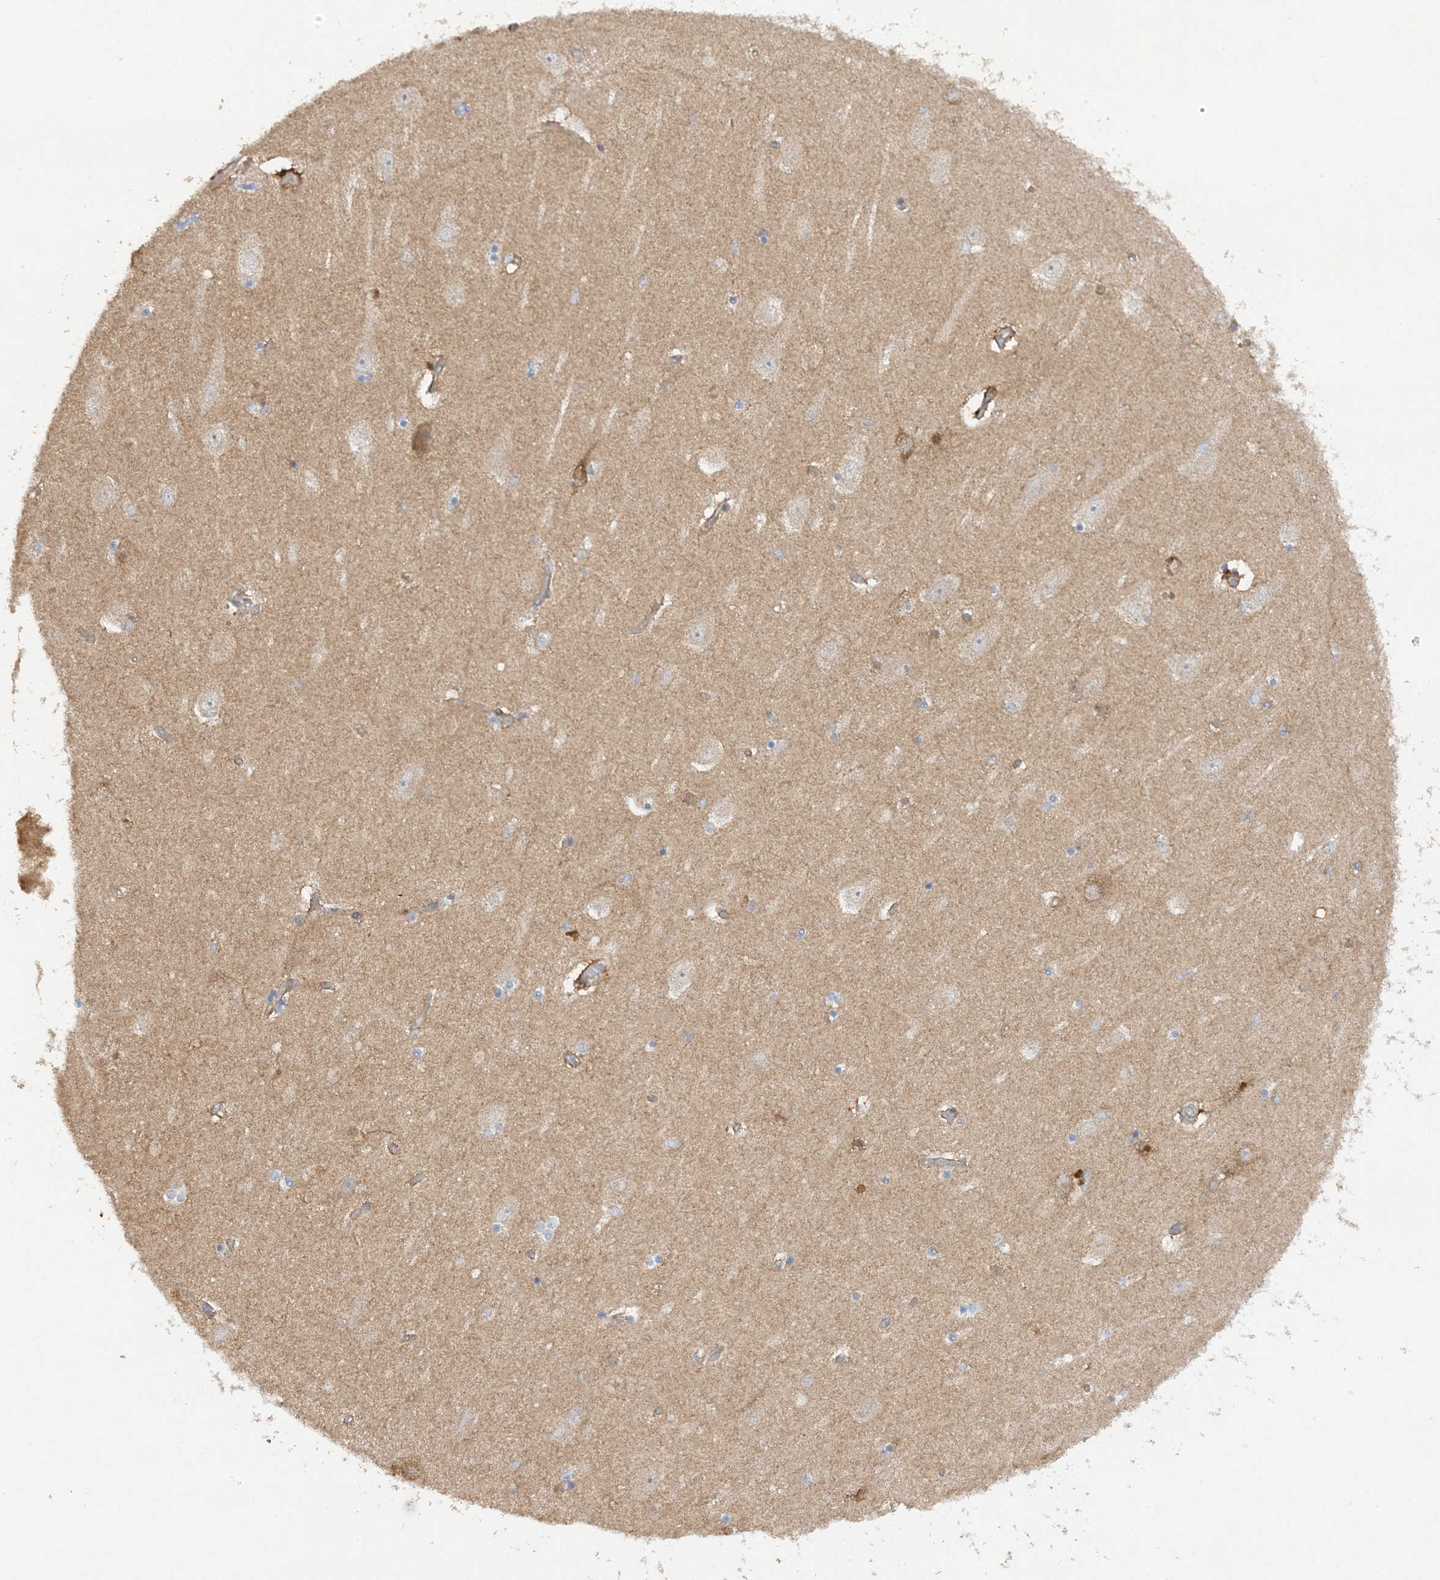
{"staining": {"intensity": "moderate", "quantity": "<25%", "location": "cytoplasmic/membranous,nuclear"}, "tissue": "hippocampus", "cell_type": "Glial cells", "image_type": "normal", "snomed": [{"axis": "morphology", "description": "Normal tissue, NOS"}, {"axis": "topography", "description": "Hippocampus"}], "caption": "Approximately <25% of glial cells in benign hippocampus show moderate cytoplasmic/membranous,nuclear protein staining as visualized by brown immunohistochemical staining.", "gene": "PHACTR2", "patient": {"sex": "female", "age": 54}}